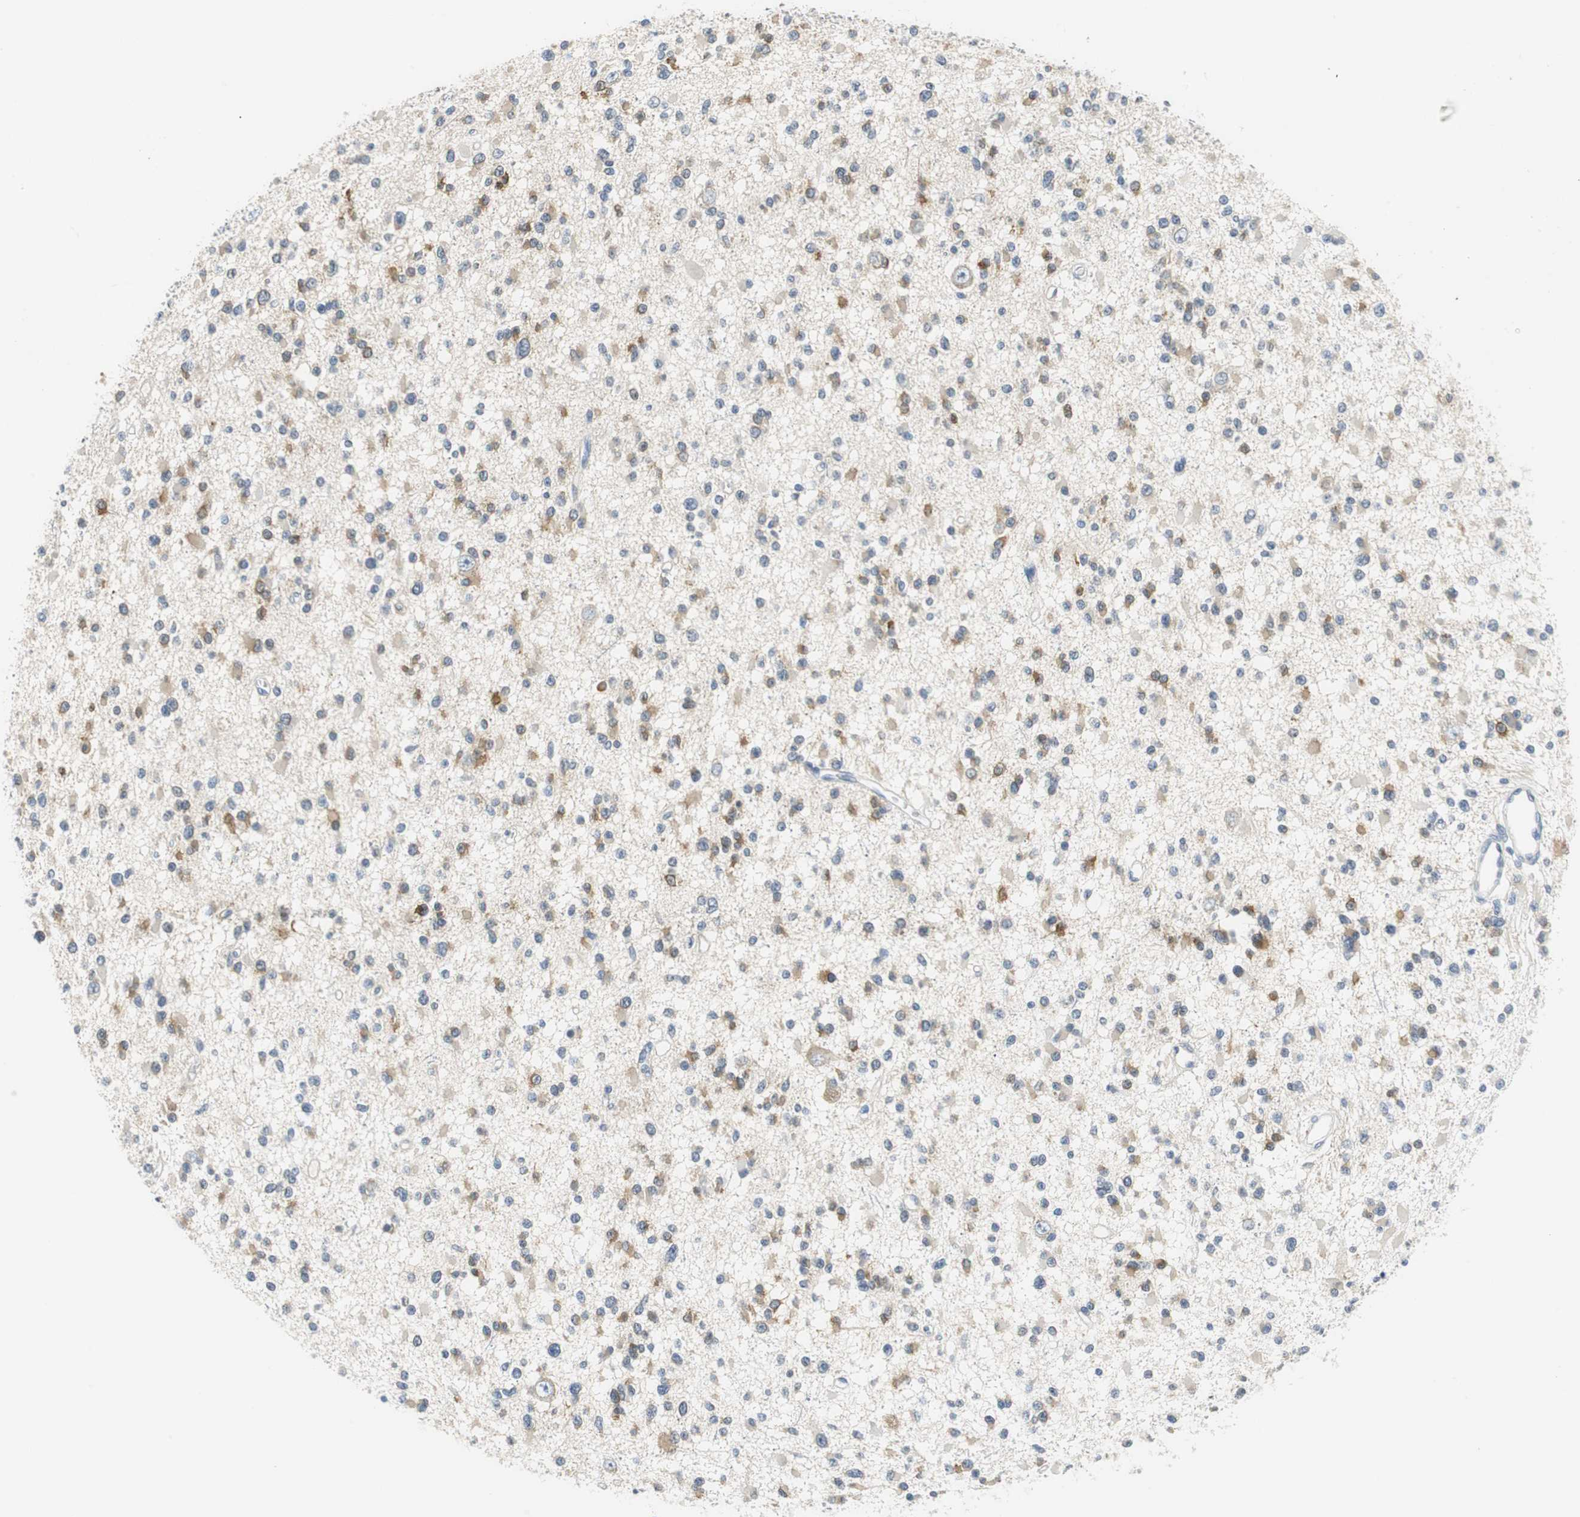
{"staining": {"intensity": "weak", "quantity": "25%-75%", "location": "cytoplasmic/membranous"}, "tissue": "glioma", "cell_type": "Tumor cells", "image_type": "cancer", "snomed": [{"axis": "morphology", "description": "Glioma, malignant, Low grade"}, {"axis": "topography", "description": "Brain"}], "caption": "Protein positivity by immunohistochemistry shows weak cytoplasmic/membranous positivity in about 25%-75% of tumor cells in malignant glioma (low-grade).", "gene": "GLCCI1", "patient": {"sex": "female", "age": 22}}